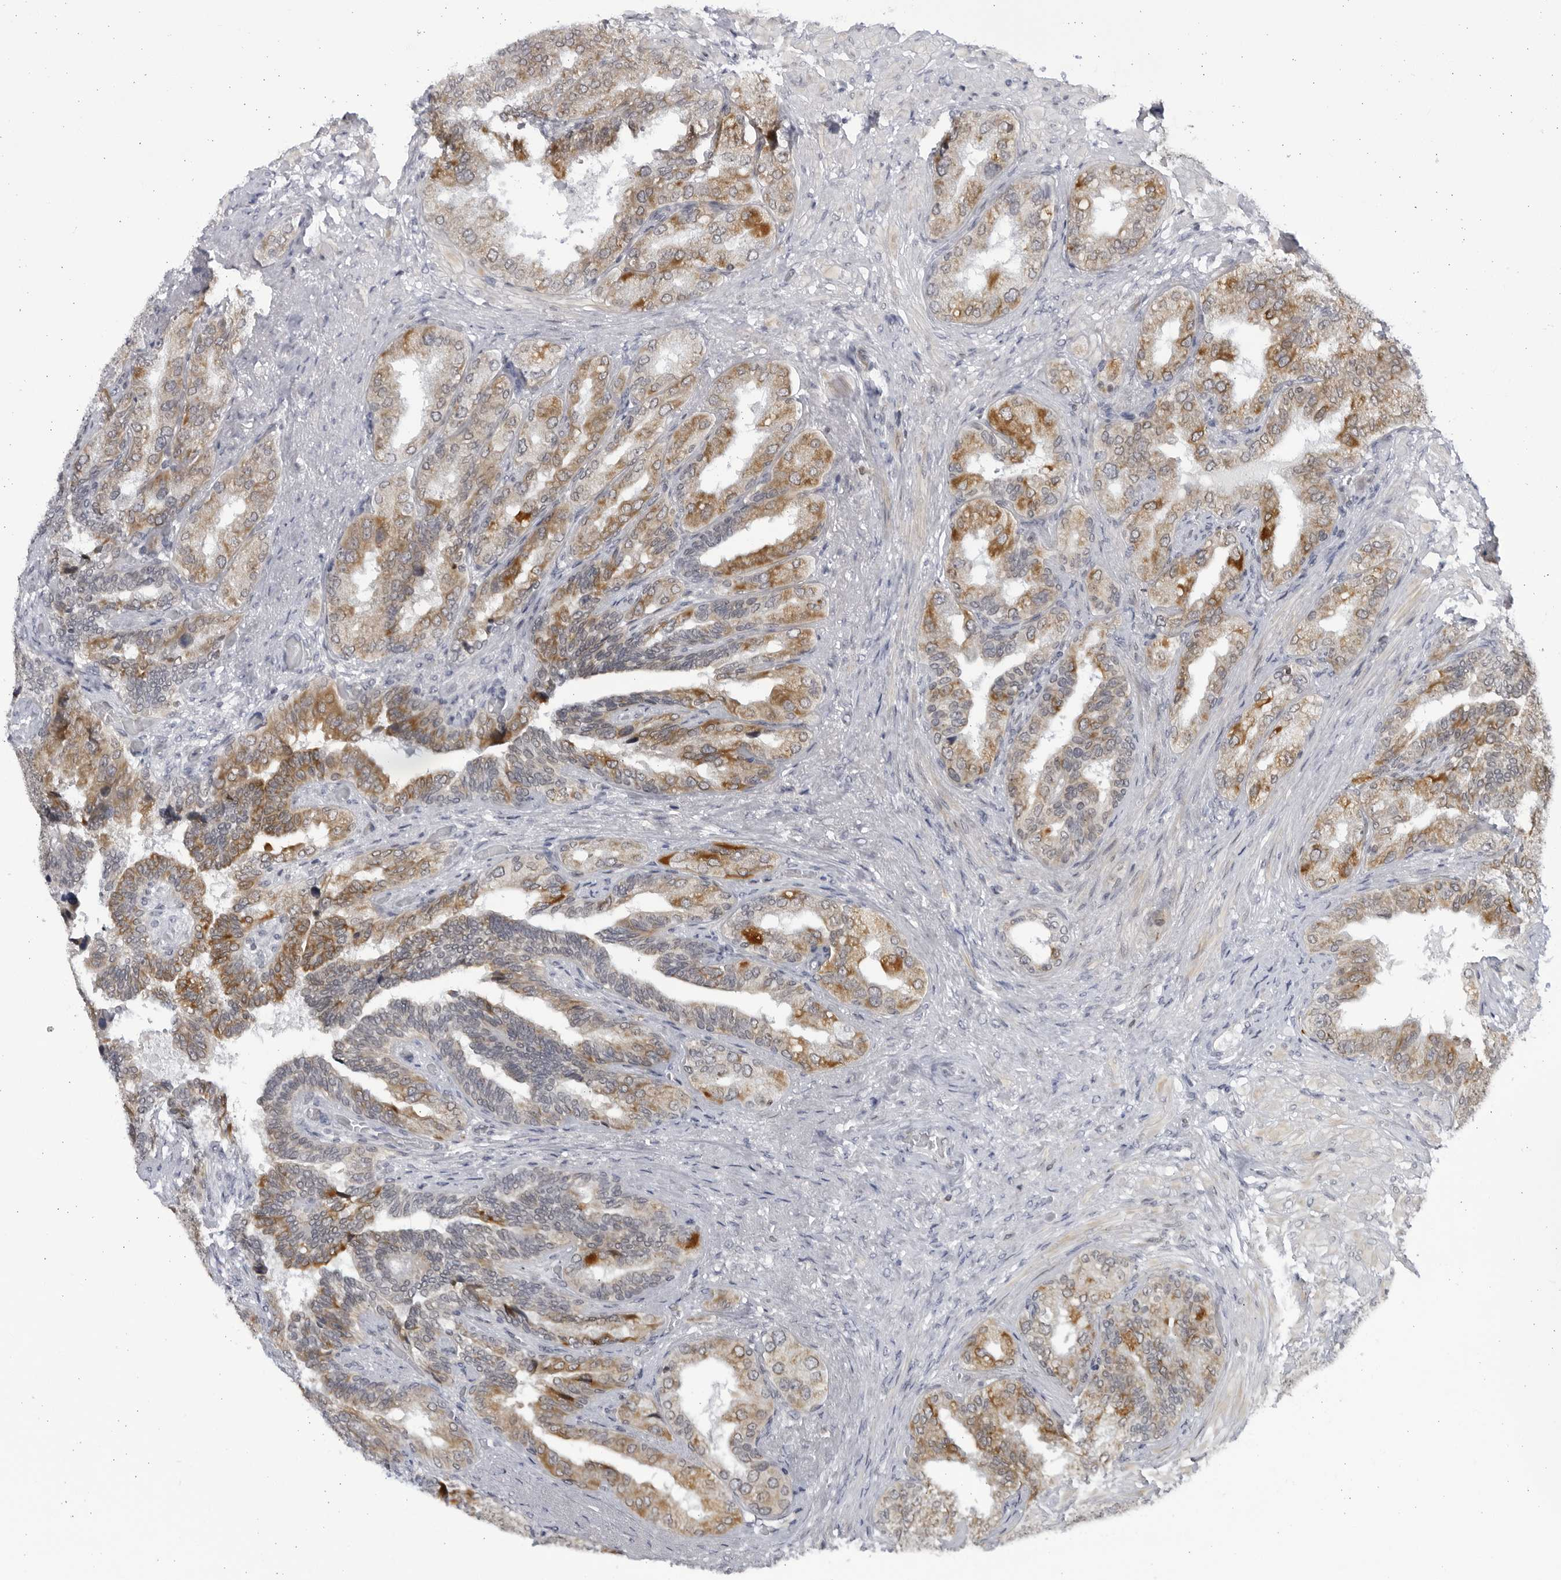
{"staining": {"intensity": "moderate", "quantity": ">75%", "location": "cytoplasmic/membranous"}, "tissue": "seminal vesicle", "cell_type": "Glandular cells", "image_type": "normal", "snomed": [{"axis": "morphology", "description": "Normal tissue, NOS"}, {"axis": "topography", "description": "Seminal veicle"}, {"axis": "topography", "description": "Peripheral nerve tissue"}], "caption": "Seminal vesicle was stained to show a protein in brown. There is medium levels of moderate cytoplasmic/membranous expression in approximately >75% of glandular cells. The staining was performed using DAB, with brown indicating positive protein expression. Nuclei are stained blue with hematoxylin.", "gene": "SLC25A22", "patient": {"sex": "male", "age": 63}}